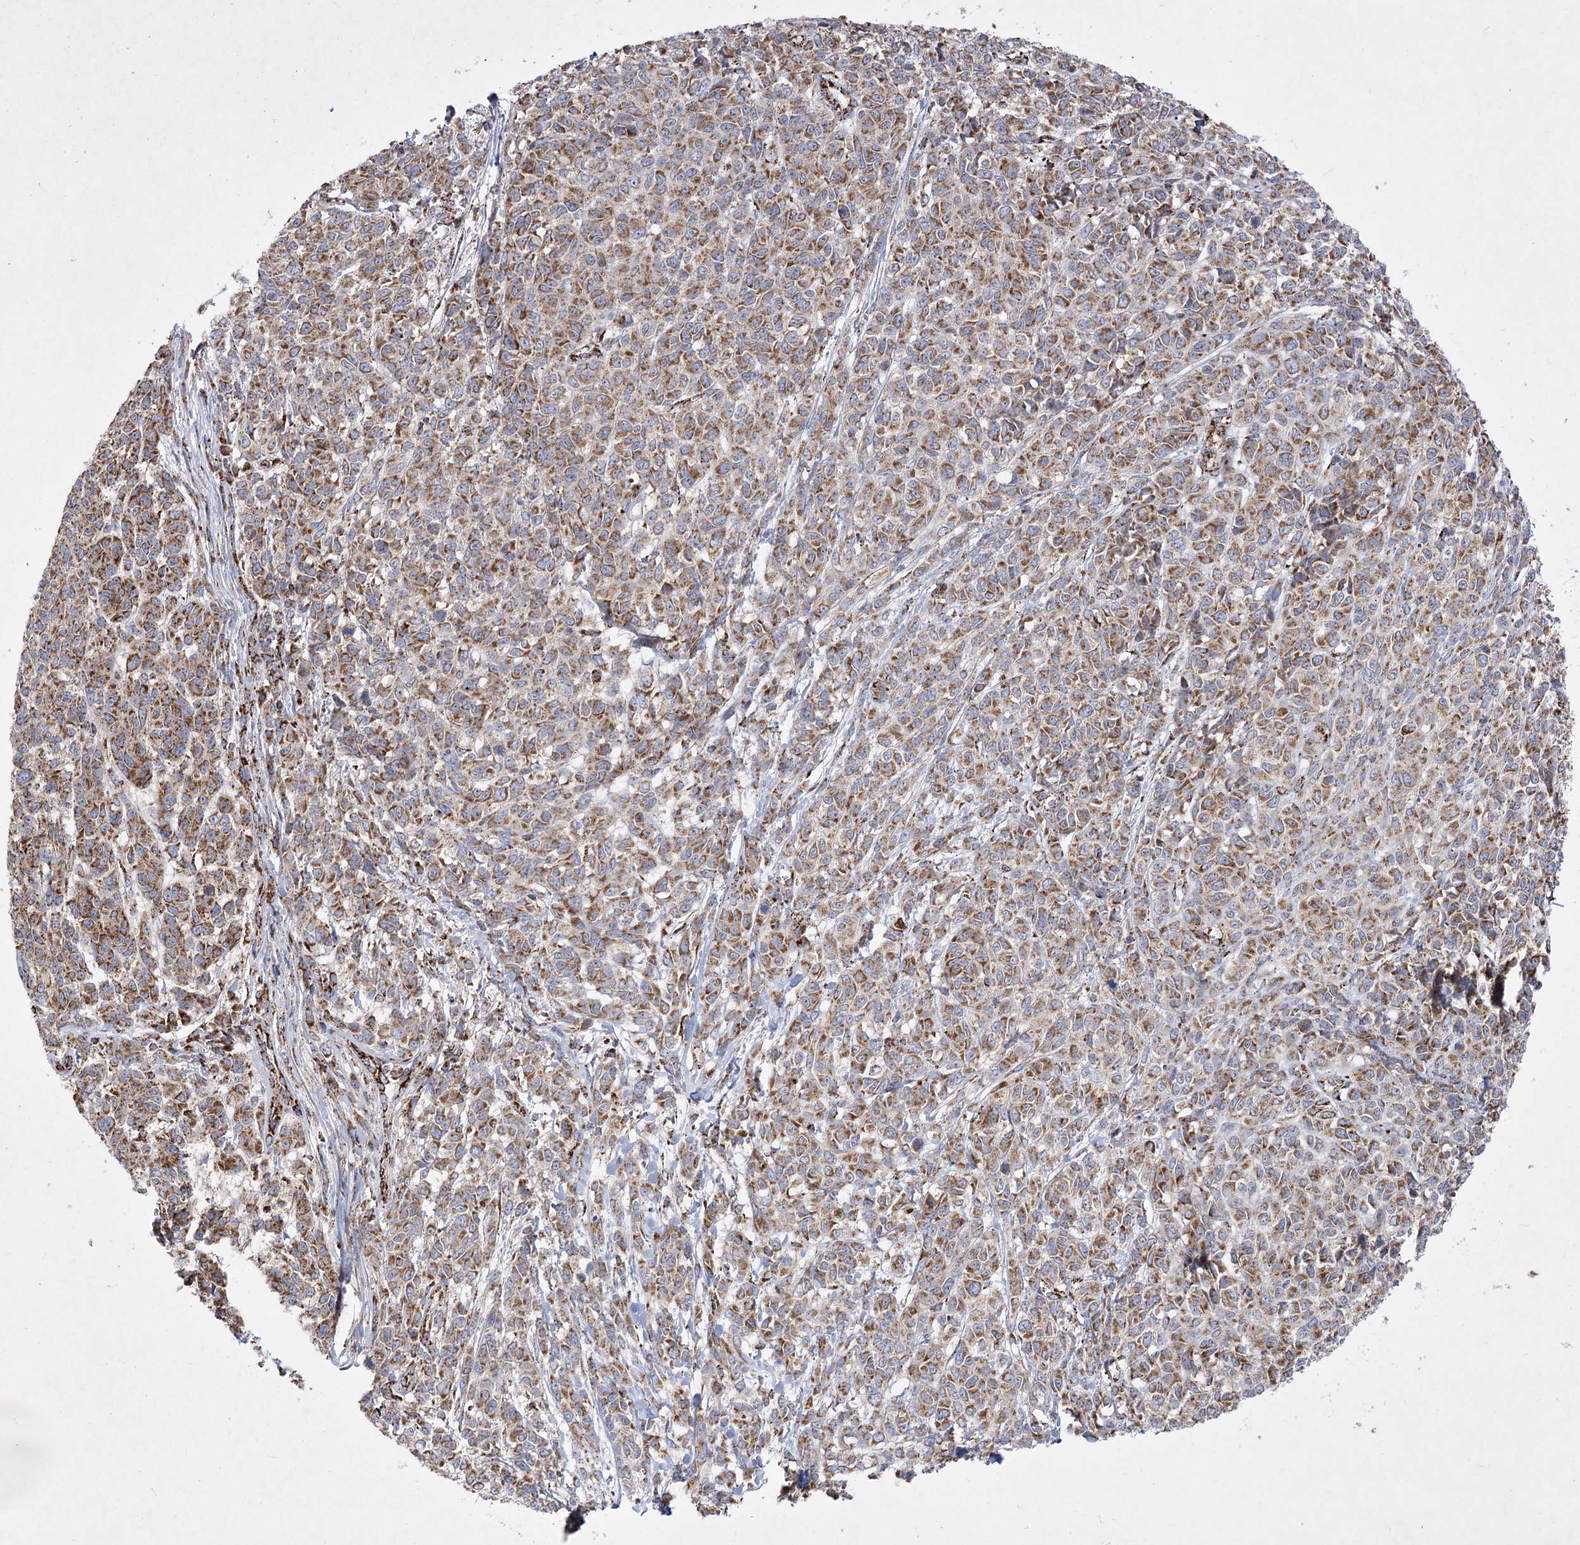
{"staining": {"intensity": "strong", "quantity": ">75%", "location": "cytoplasmic/membranous"}, "tissue": "melanoma", "cell_type": "Tumor cells", "image_type": "cancer", "snomed": [{"axis": "morphology", "description": "Malignant melanoma, NOS"}, {"axis": "topography", "description": "Skin"}], "caption": "IHC of melanoma demonstrates high levels of strong cytoplasmic/membranous expression in approximately >75% of tumor cells.", "gene": "ASNSD1", "patient": {"sex": "male", "age": 49}}